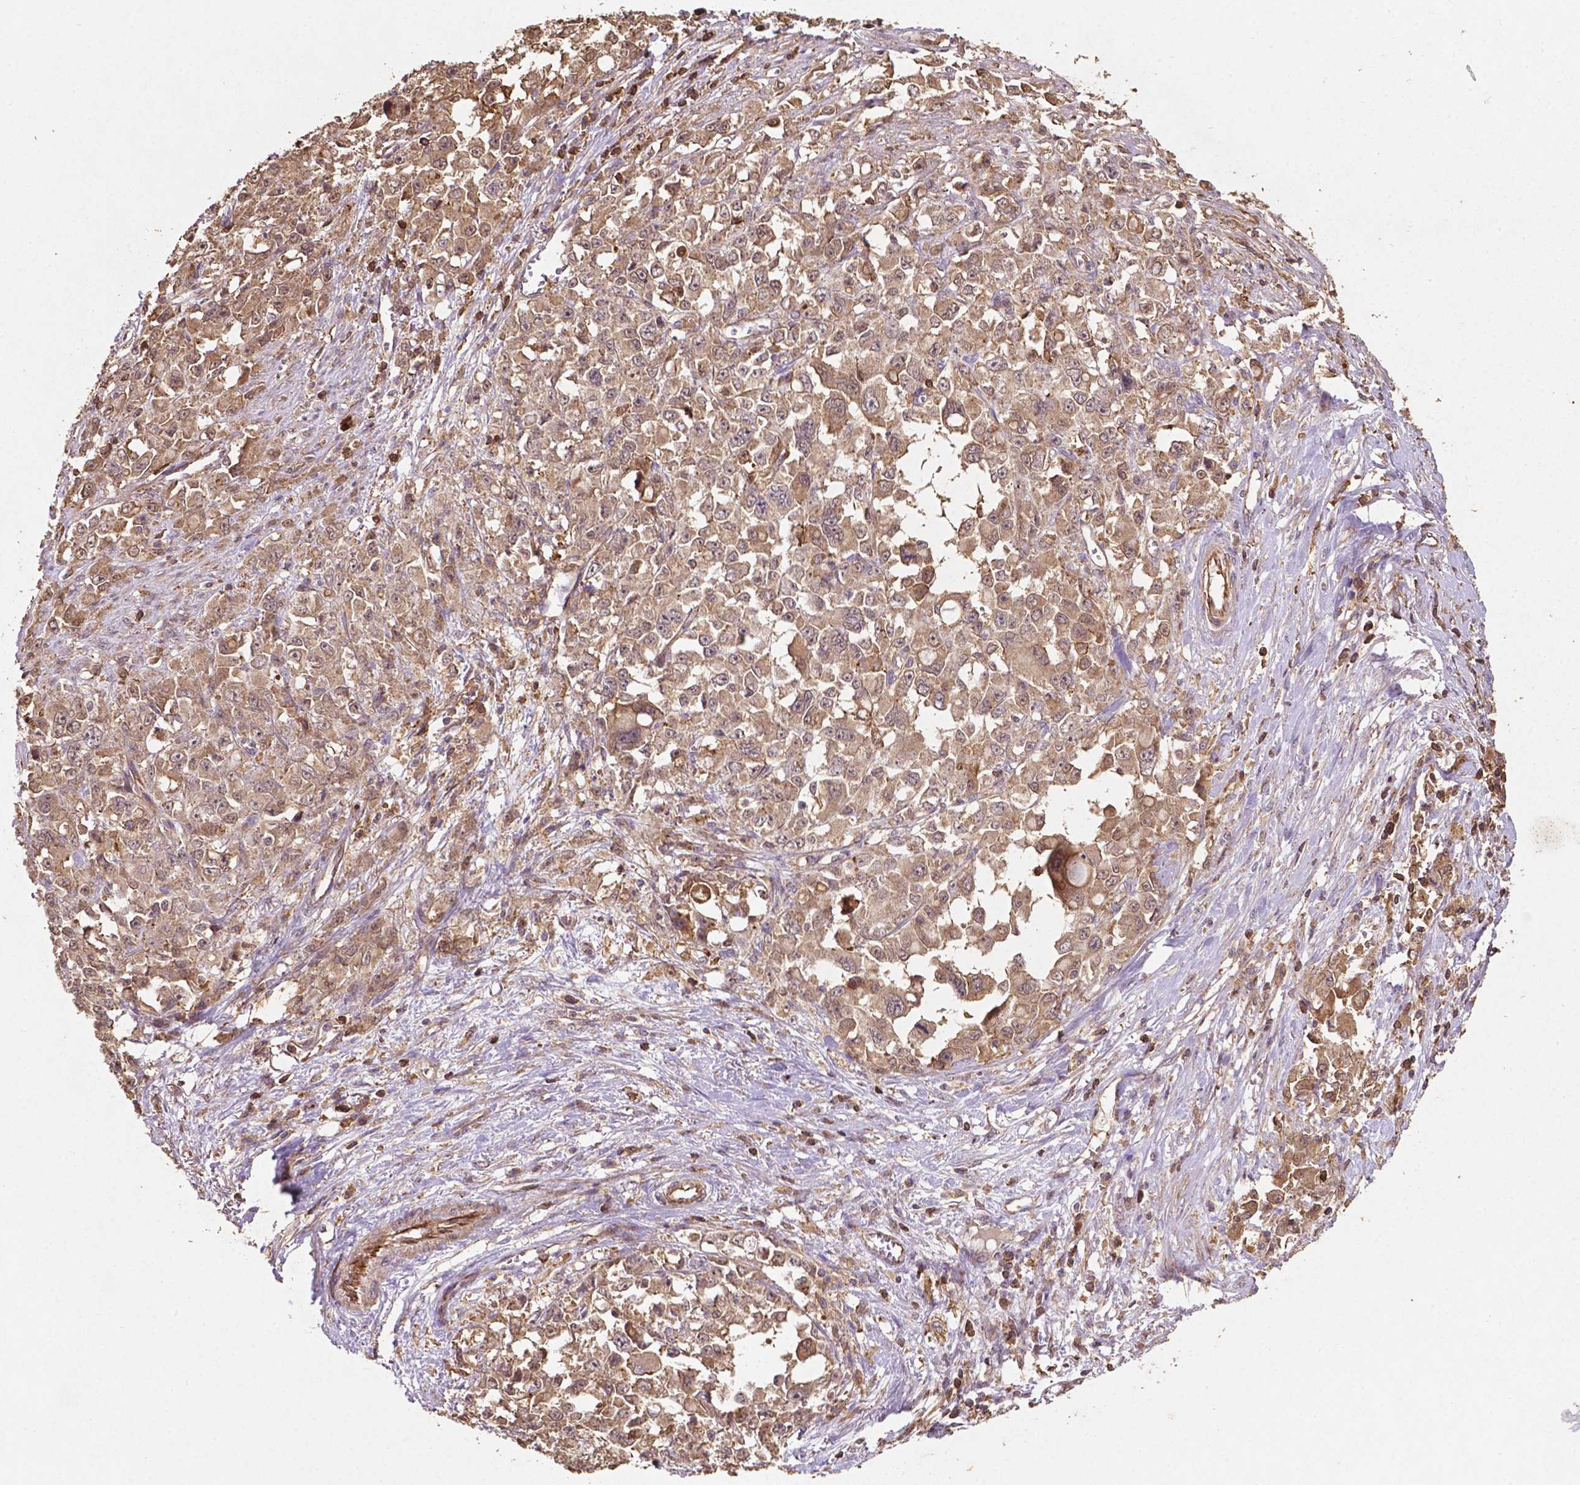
{"staining": {"intensity": "moderate", "quantity": ">75%", "location": "cytoplasmic/membranous"}, "tissue": "stomach cancer", "cell_type": "Tumor cells", "image_type": "cancer", "snomed": [{"axis": "morphology", "description": "Adenocarcinoma, NOS"}, {"axis": "topography", "description": "Stomach"}], "caption": "Tumor cells show medium levels of moderate cytoplasmic/membranous positivity in approximately >75% of cells in stomach cancer (adenocarcinoma).", "gene": "ZMYND19", "patient": {"sex": "female", "age": 76}}